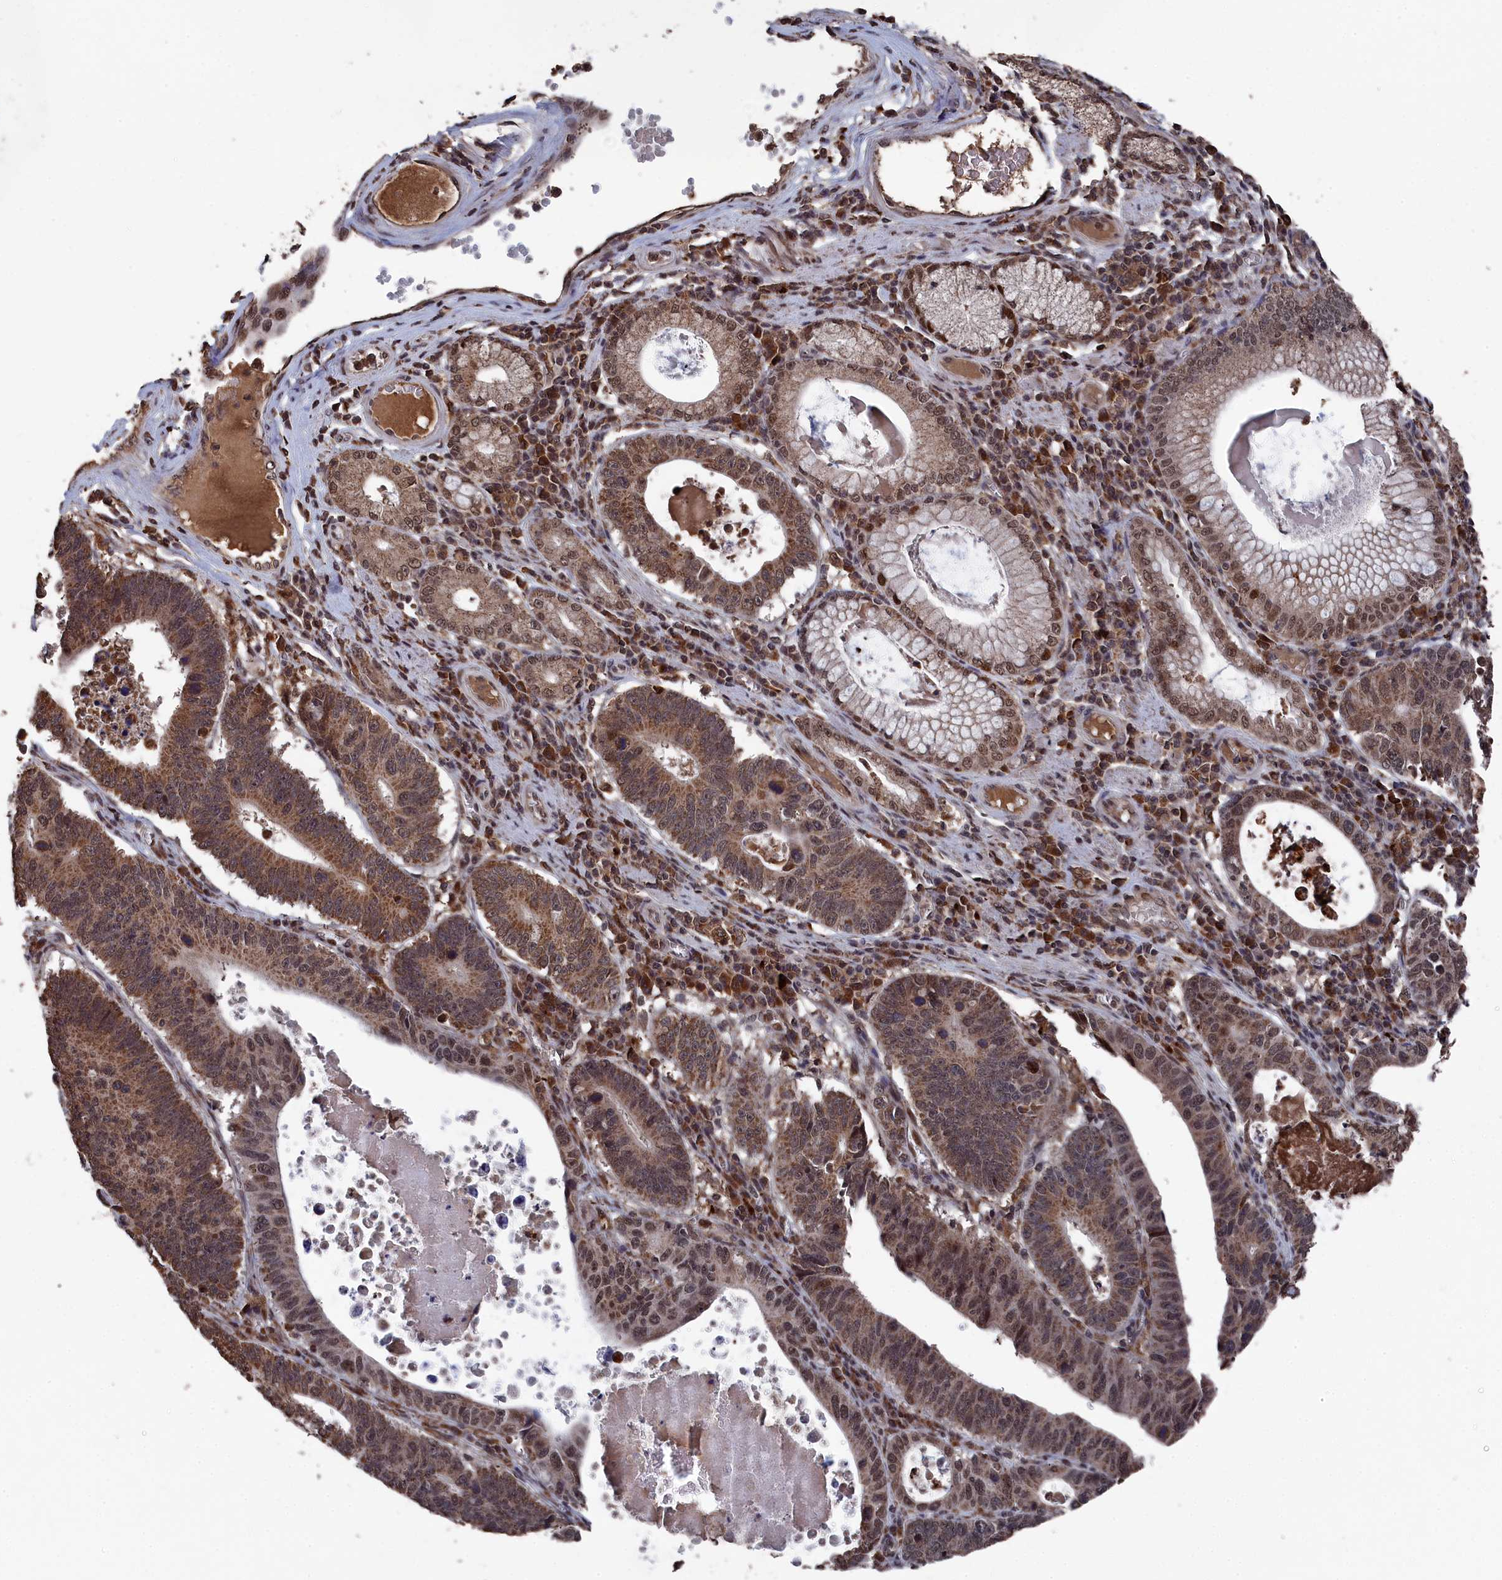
{"staining": {"intensity": "moderate", "quantity": ">75%", "location": "cytoplasmic/membranous,nuclear"}, "tissue": "stomach cancer", "cell_type": "Tumor cells", "image_type": "cancer", "snomed": [{"axis": "morphology", "description": "Adenocarcinoma, NOS"}, {"axis": "topography", "description": "Stomach"}], "caption": "High-power microscopy captured an immunohistochemistry (IHC) micrograph of adenocarcinoma (stomach), revealing moderate cytoplasmic/membranous and nuclear expression in approximately >75% of tumor cells.", "gene": "CEACAM21", "patient": {"sex": "male", "age": 59}}